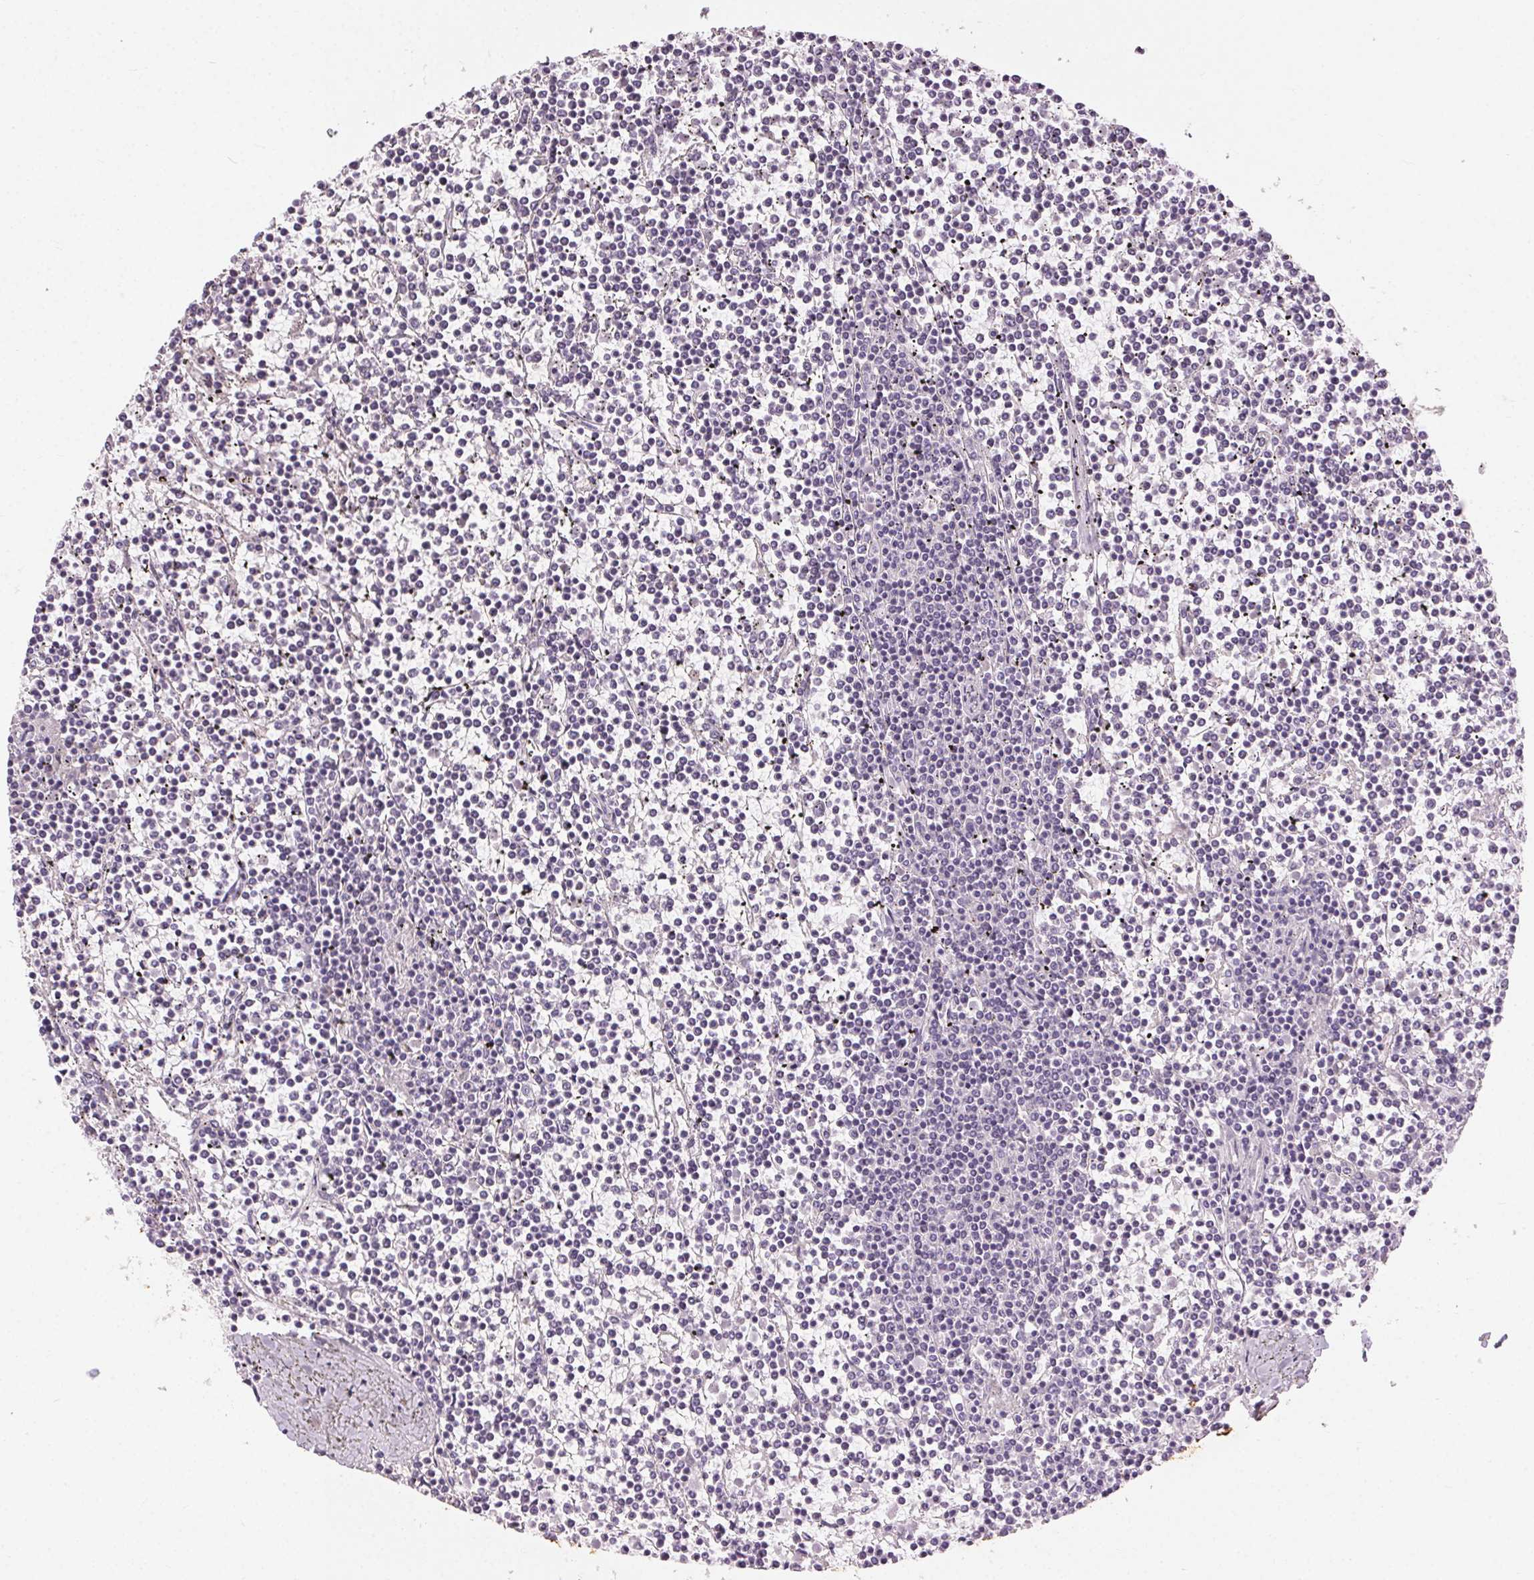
{"staining": {"intensity": "negative", "quantity": "none", "location": "none"}, "tissue": "lymphoma", "cell_type": "Tumor cells", "image_type": "cancer", "snomed": [{"axis": "morphology", "description": "Malignant lymphoma, non-Hodgkin's type, Low grade"}, {"axis": "topography", "description": "Spleen"}], "caption": "This is a micrograph of immunohistochemistry (IHC) staining of lymphoma, which shows no staining in tumor cells. (DAB immunohistochemistry (IHC) visualized using brightfield microscopy, high magnification).", "gene": "CLTRN", "patient": {"sex": "female", "age": 19}}